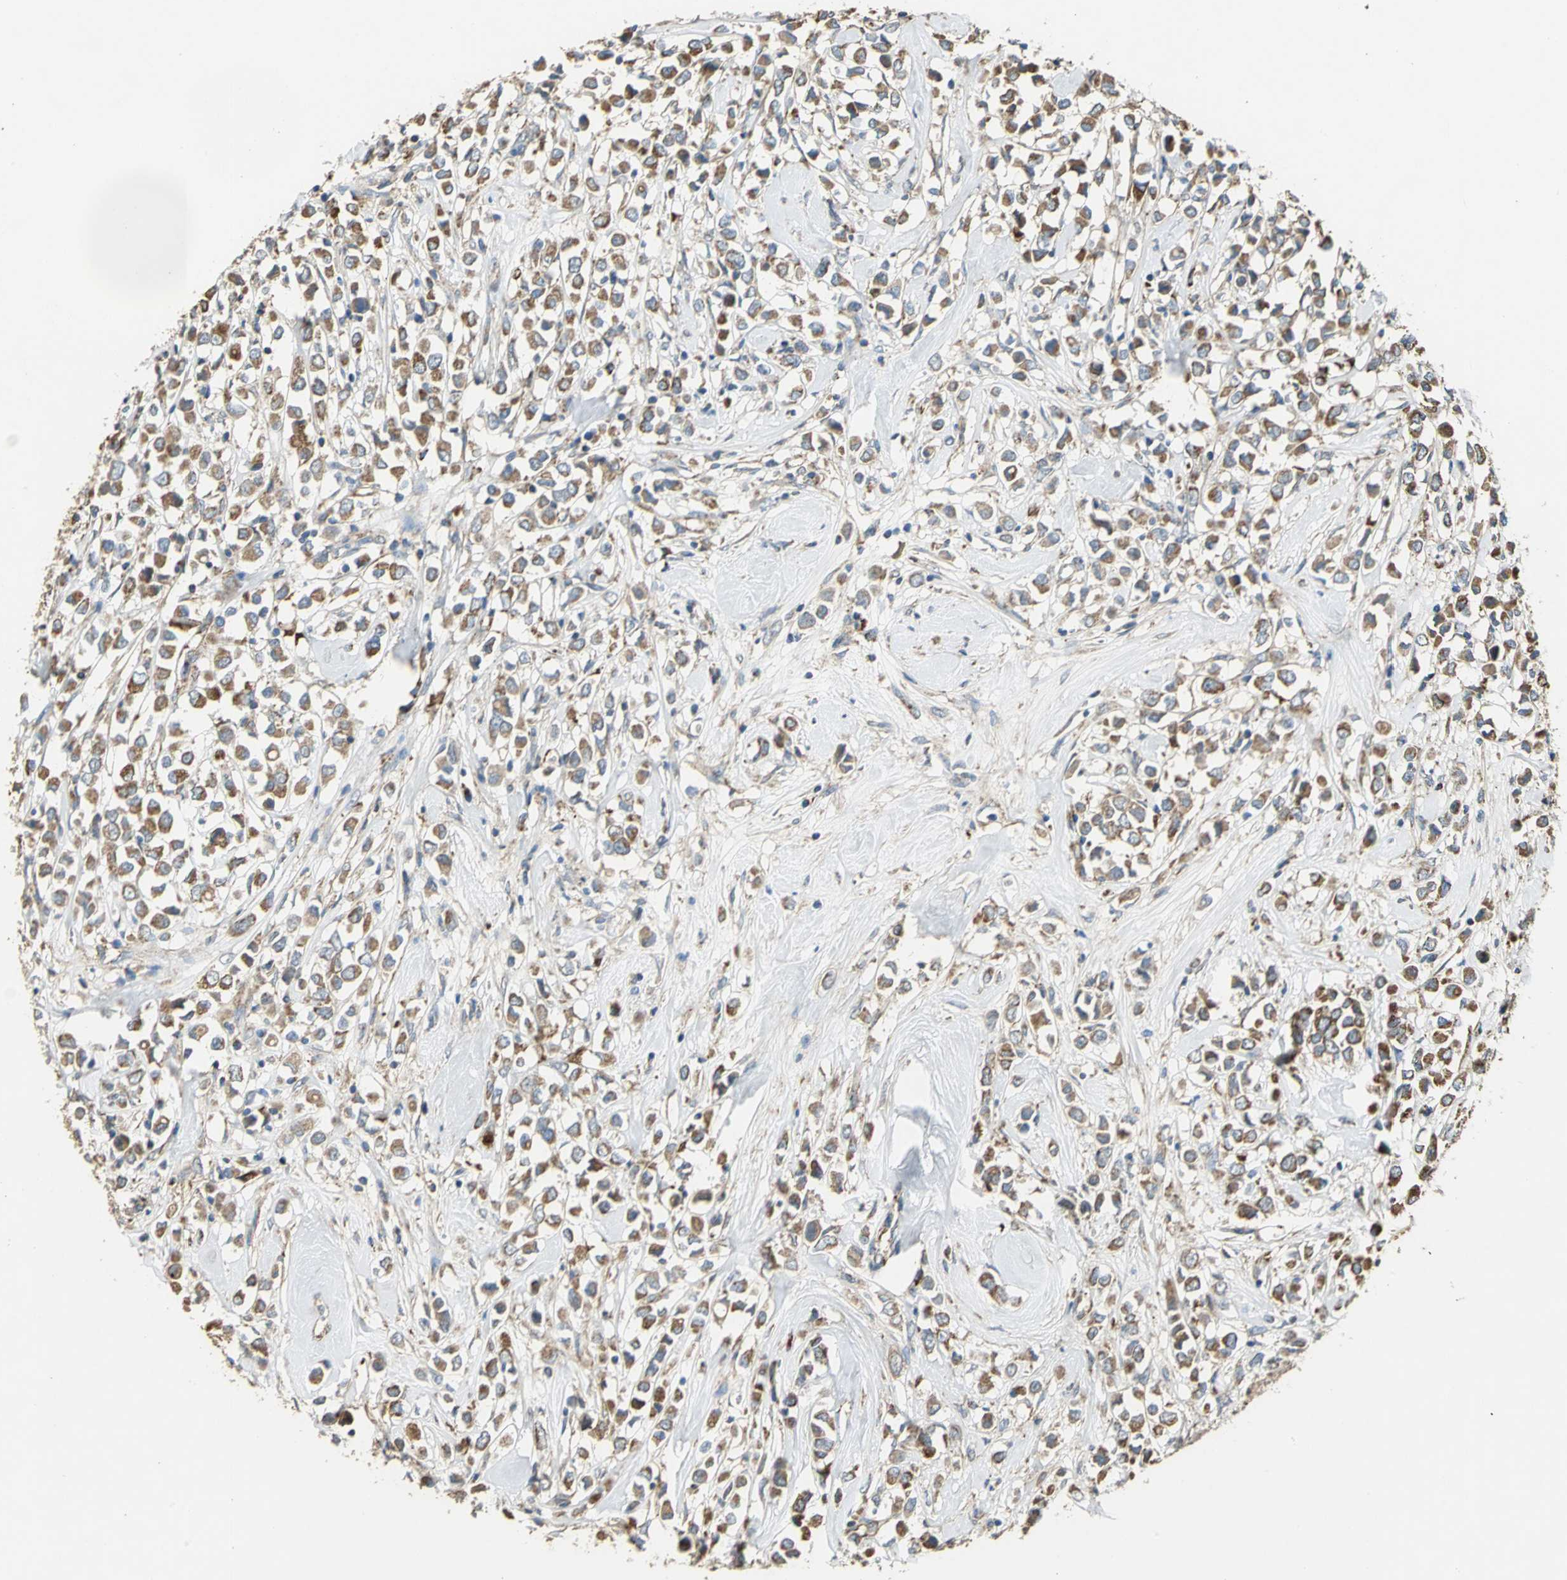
{"staining": {"intensity": "strong", "quantity": ">75%", "location": "cytoplasmic/membranous"}, "tissue": "breast cancer", "cell_type": "Tumor cells", "image_type": "cancer", "snomed": [{"axis": "morphology", "description": "Duct carcinoma"}, {"axis": "topography", "description": "Breast"}], "caption": "Immunohistochemical staining of human breast invasive ductal carcinoma demonstrates high levels of strong cytoplasmic/membranous protein staining in about >75% of tumor cells.", "gene": "NDUFB5", "patient": {"sex": "female", "age": 61}}